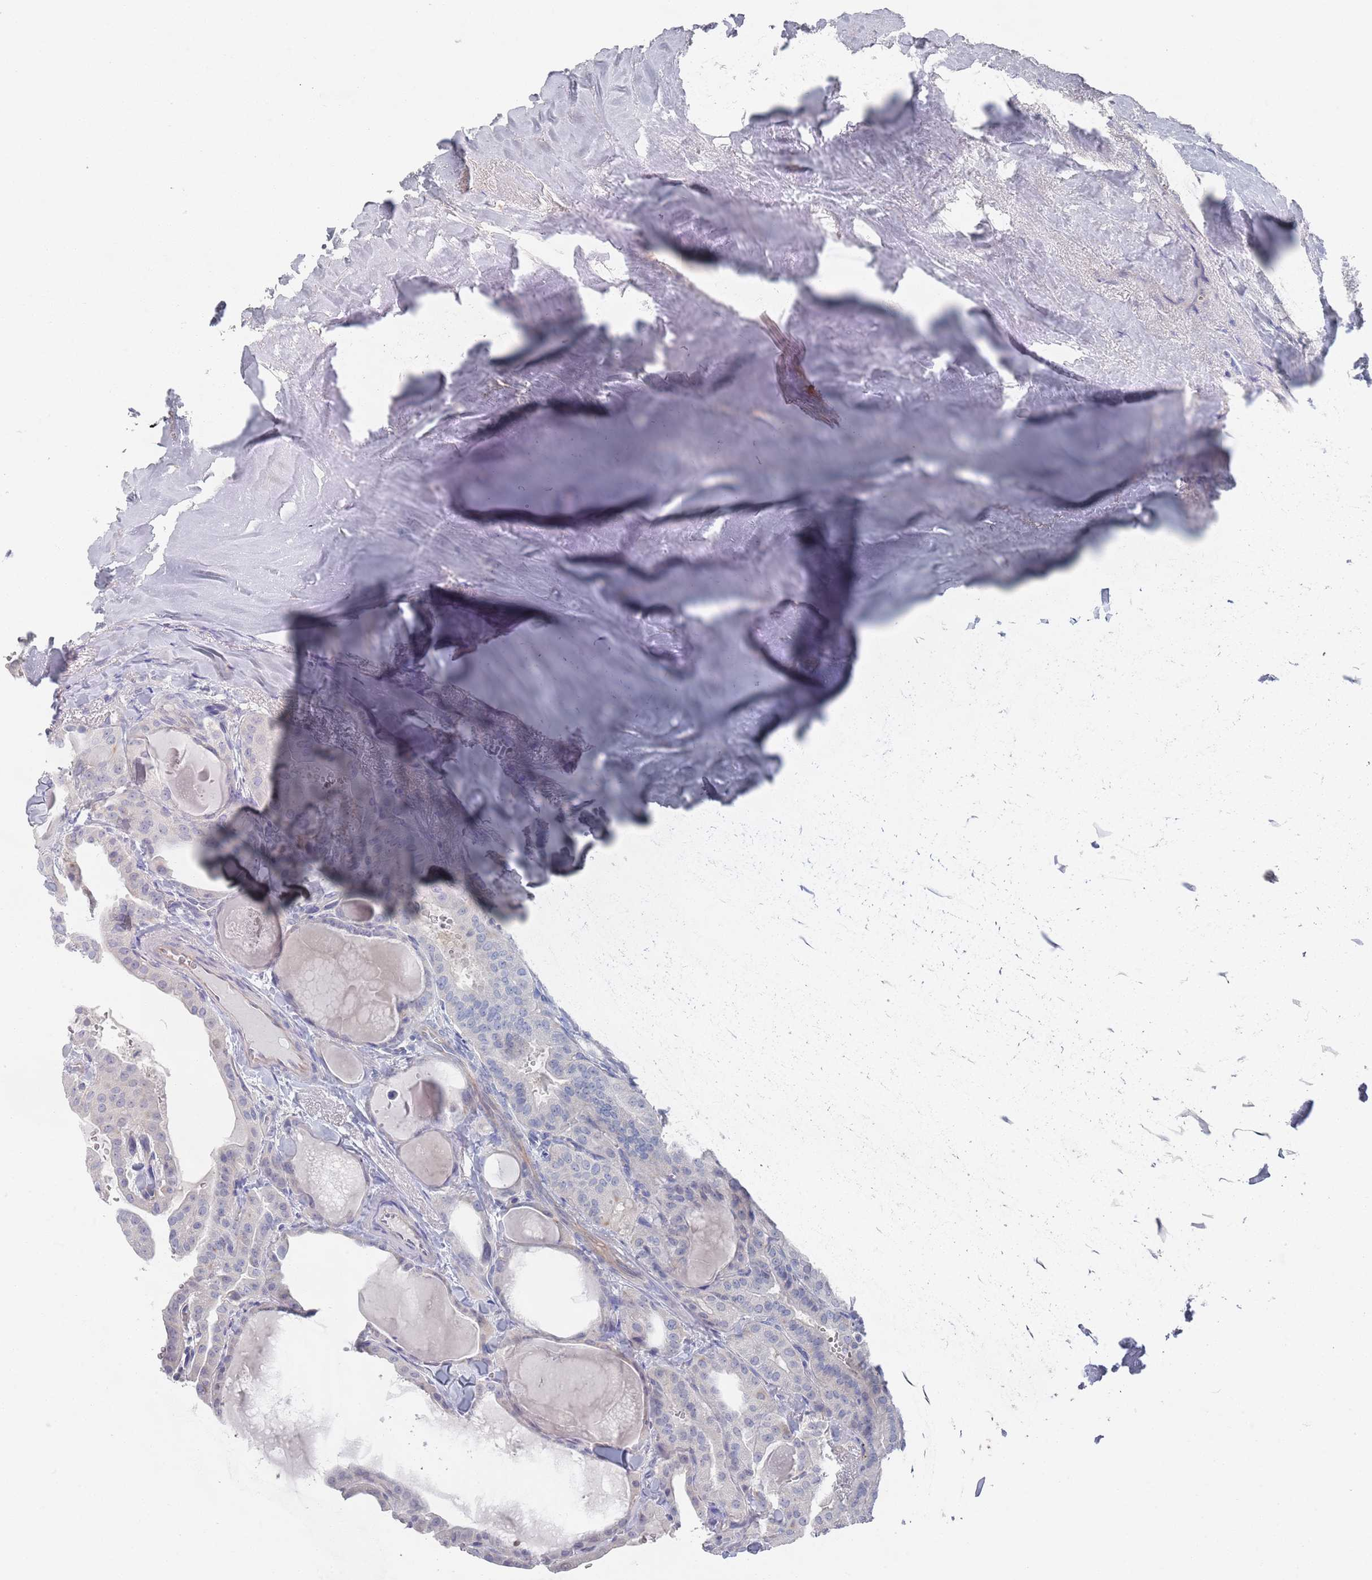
{"staining": {"intensity": "negative", "quantity": "none", "location": "none"}, "tissue": "thyroid cancer", "cell_type": "Tumor cells", "image_type": "cancer", "snomed": [{"axis": "morphology", "description": "Papillary adenocarcinoma, NOS"}, {"axis": "topography", "description": "Thyroid gland"}], "caption": "DAB (3,3'-diaminobenzidine) immunohistochemical staining of human papillary adenocarcinoma (thyroid) reveals no significant staining in tumor cells.", "gene": "TMCO3", "patient": {"sex": "male", "age": 52}}